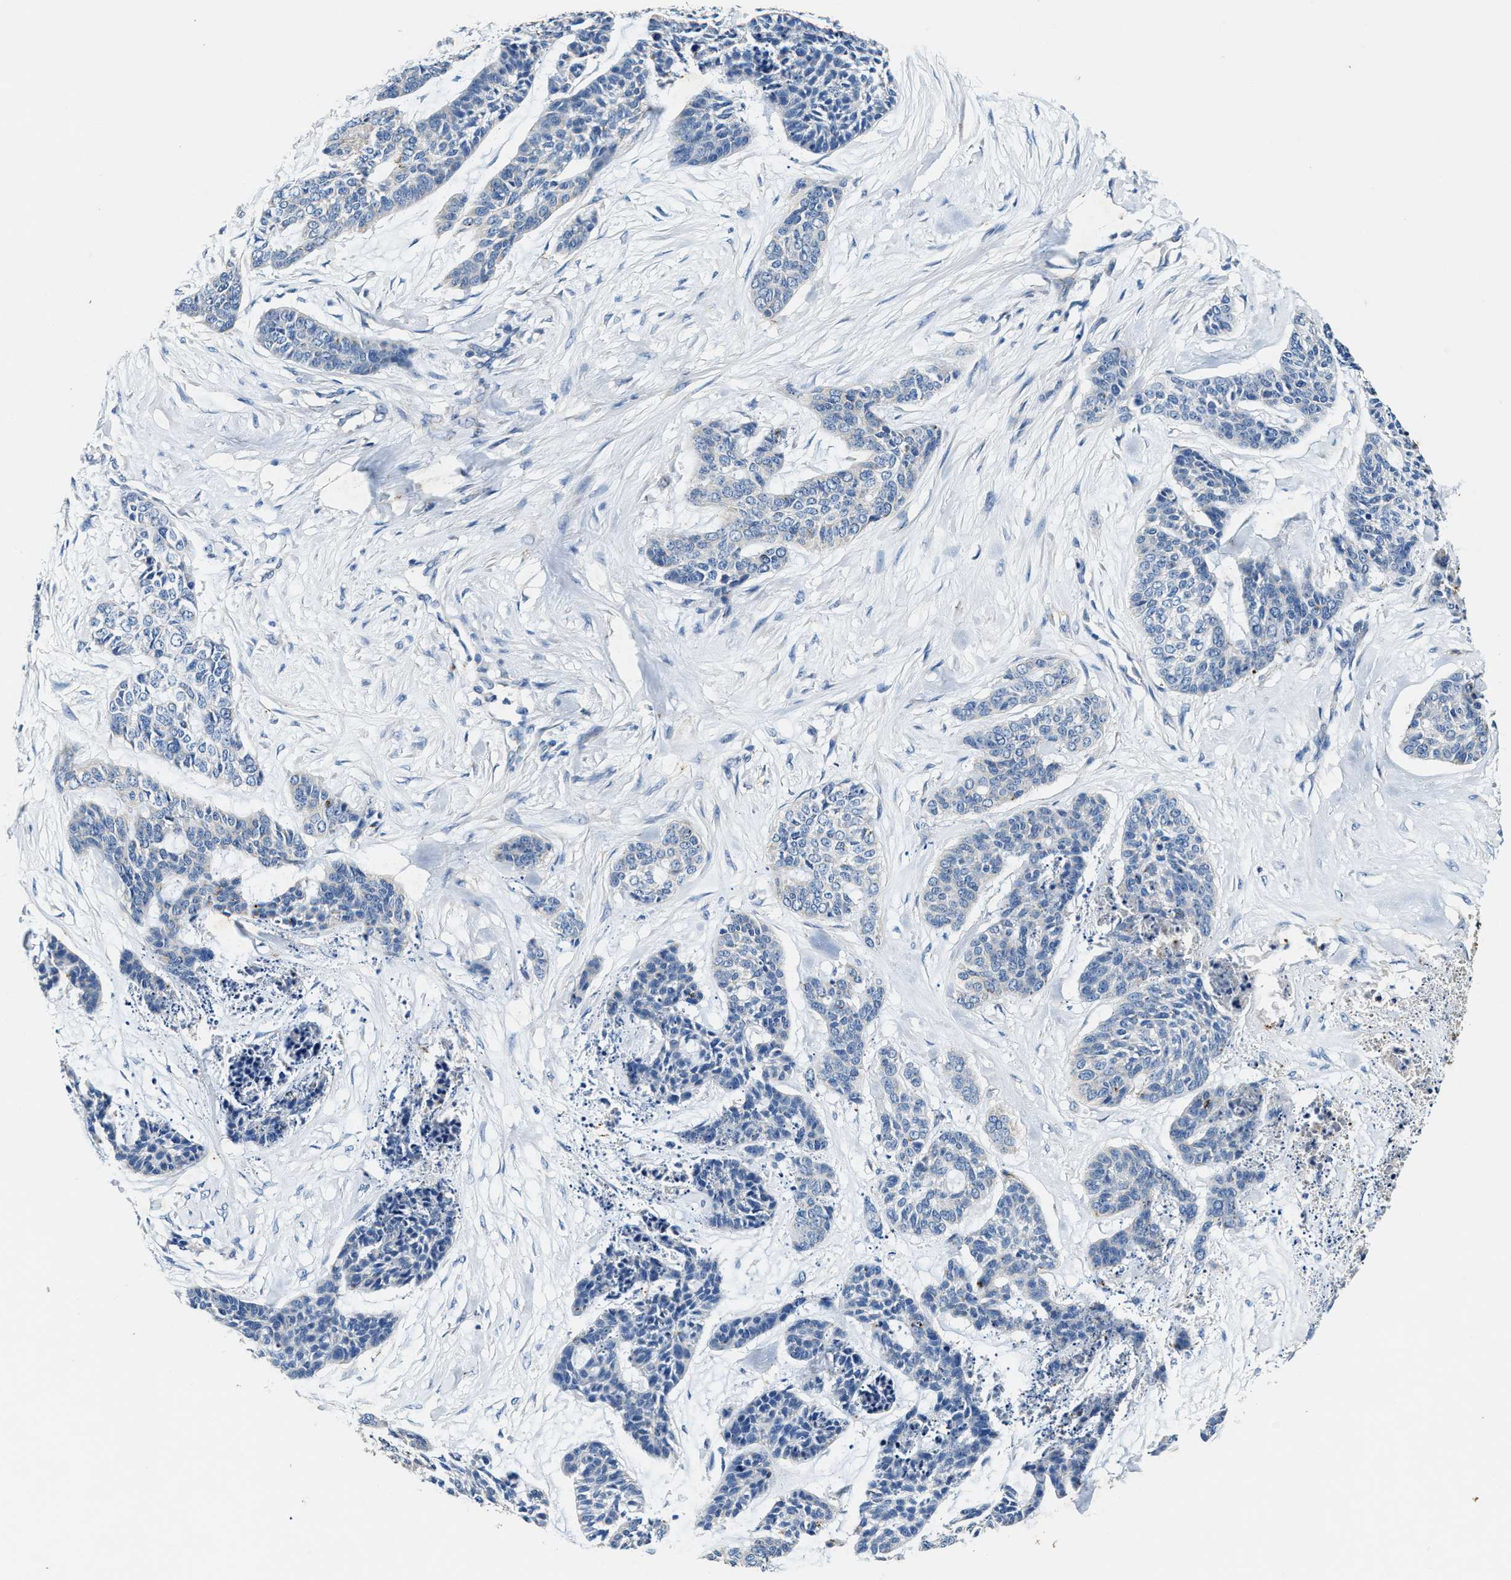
{"staining": {"intensity": "negative", "quantity": "none", "location": "none"}, "tissue": "skin cancer", "cell_type": "Tumor cells", "image_type": "cancer", "snomed": [{"axis": "morphology", "description": "Basal cell carcinoma"}, {"axis": "topography", "description": "Skin"}], "caption": "IHC micrograph of neoplastic tissue: skin cancer (basal cell carcinoma) stained with DAB displays no significant protein staining in tumor cells.", "gene": "SLC25A25", "patient": {"sex": "female", "age": 64}}